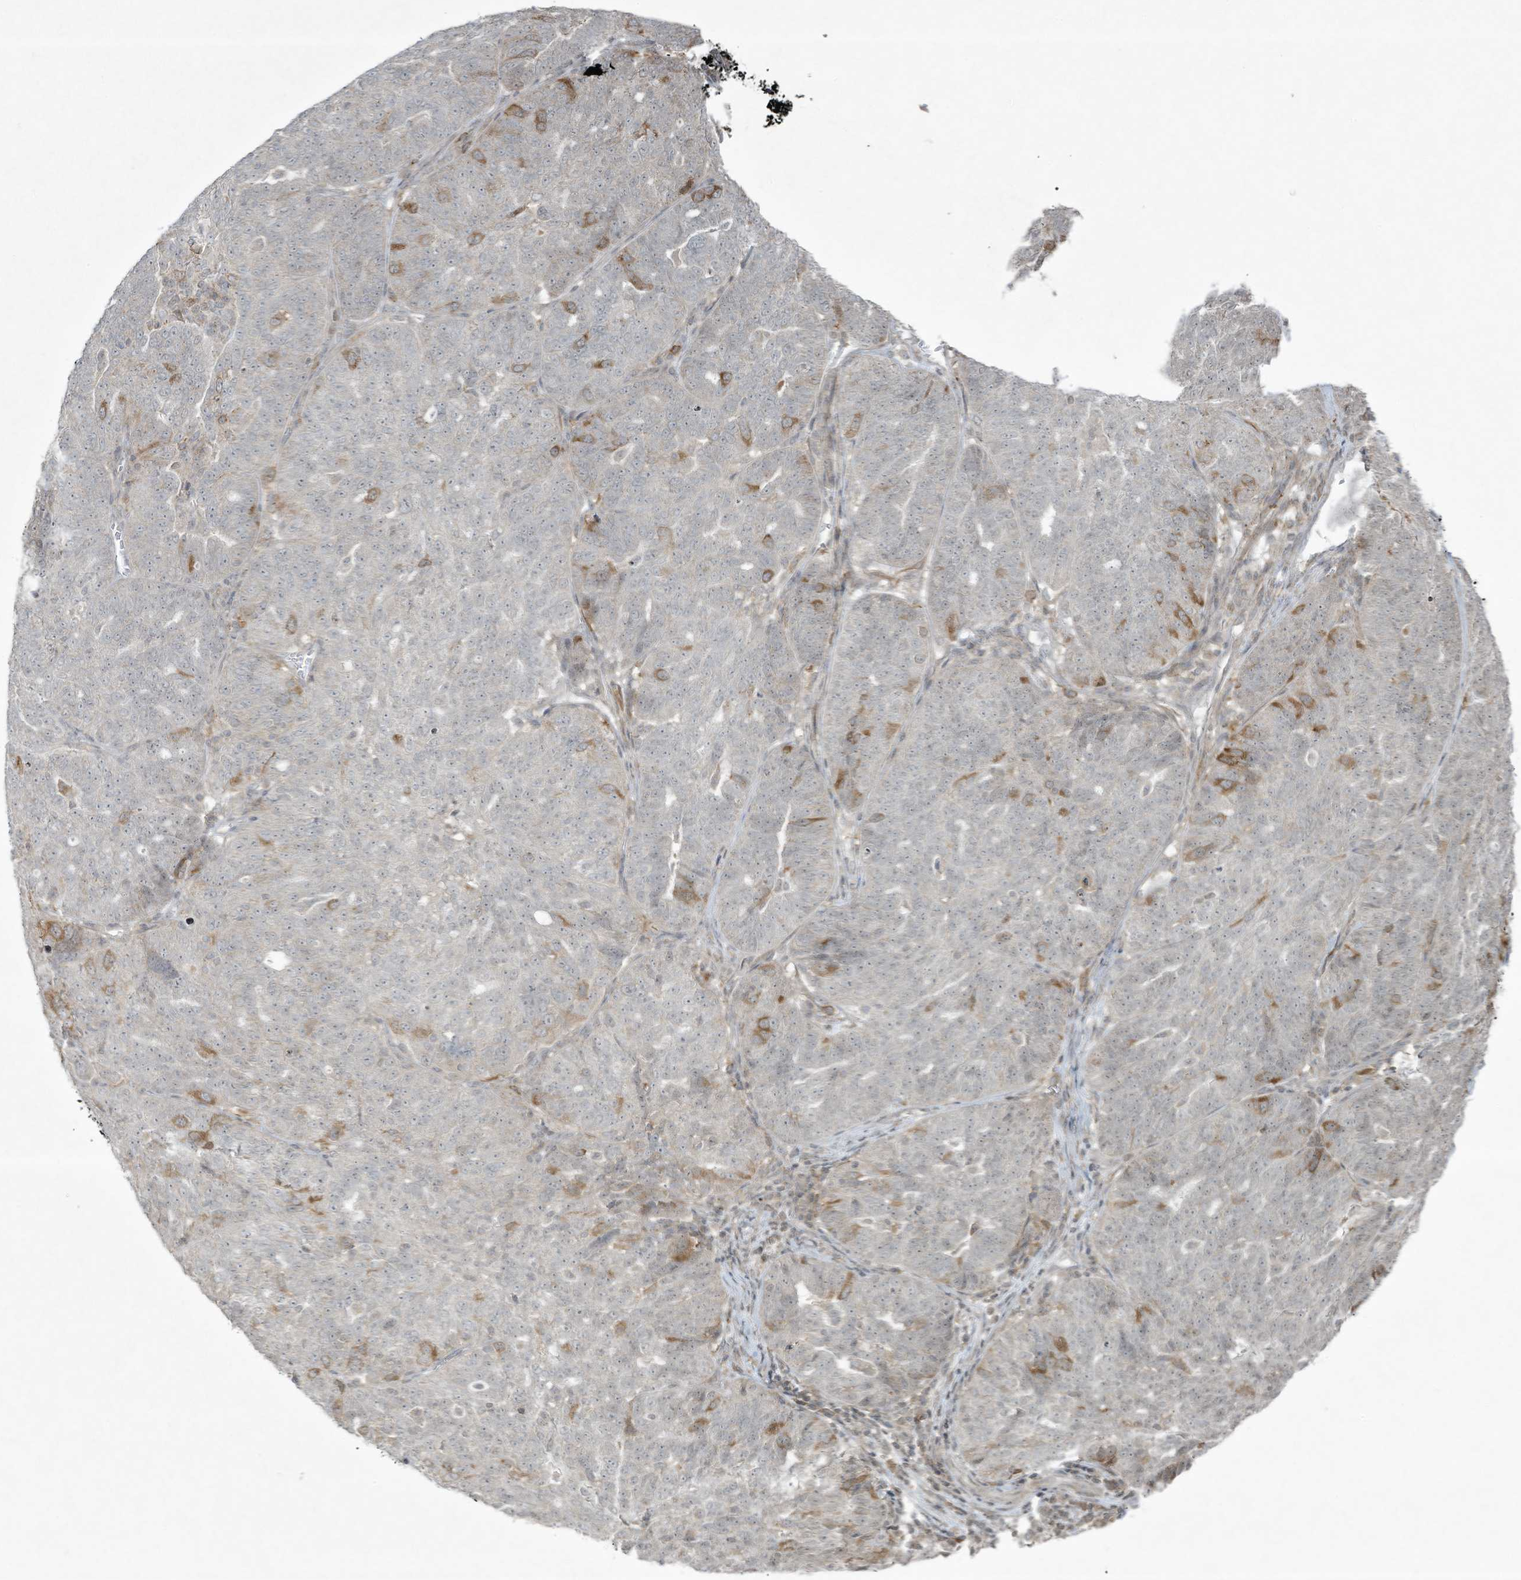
{"staining": {"intensity": "moderate", "quantity": "<25%", "location": "cytoplasmic/membranous"}, "tissue": "ovarian cancer", "cell_type": "Tumor cells", "image_type": "cancer", "snomed": [{"axis": "morphology", "description": "Cystadenocarcinoma, serous, NOS"}, {"axis": "topography", "description": "Ovary"}], "caption": "Ovarian cancer (serous cystadenocarcinoma) stained with a protein marker reveals moderate staining in tumor cells.", "gene": "ZNF263", "patient": {"sex": "female", "age": 59}}